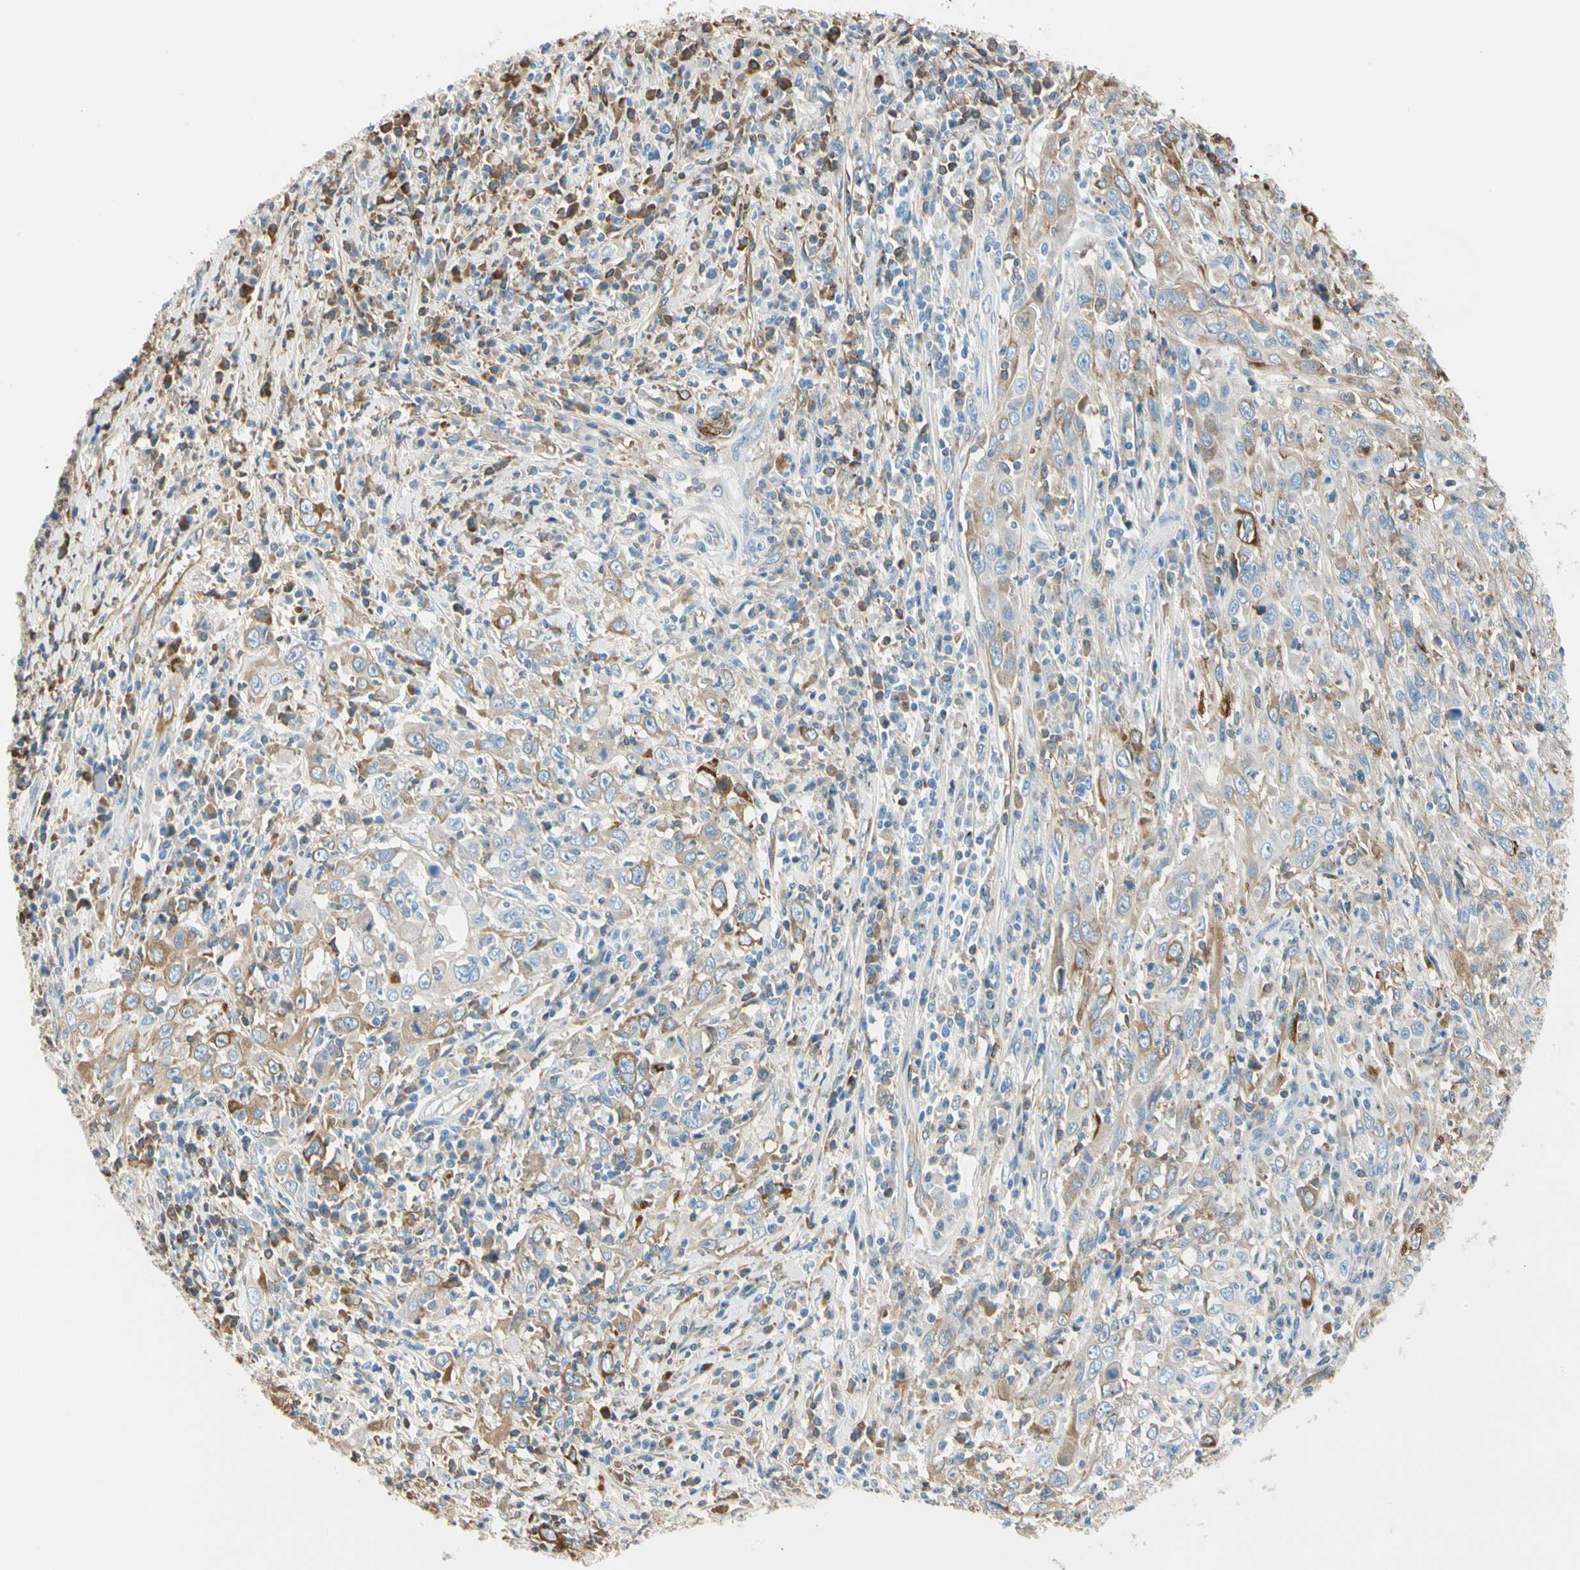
{"staining": {"intensity": "weak", "quantity": "25%-75%", "location": "cytoplasmic/membranous"}, "tissue": "cervical cancer", "cell_type": "Tumor cells", "image_type": "cancer", "snomed": [{"axis": "morphology", "description": "Squamous cell carcinoma, NOS"}, {"axis": "topography", "description": "Cervix"}], "caption": "Tumor cells show low levels of weak cytoplasmic/membranous positivity in approximately 25%-75% of cells in human squamous cell carcinoma (cervical). (DAB (3,3'-diaminobenzidine) = brown stain, brightfield microscopy at high magnification).", "gene": "LAMB3", "patient": {"sex": "female", "age": 46}}